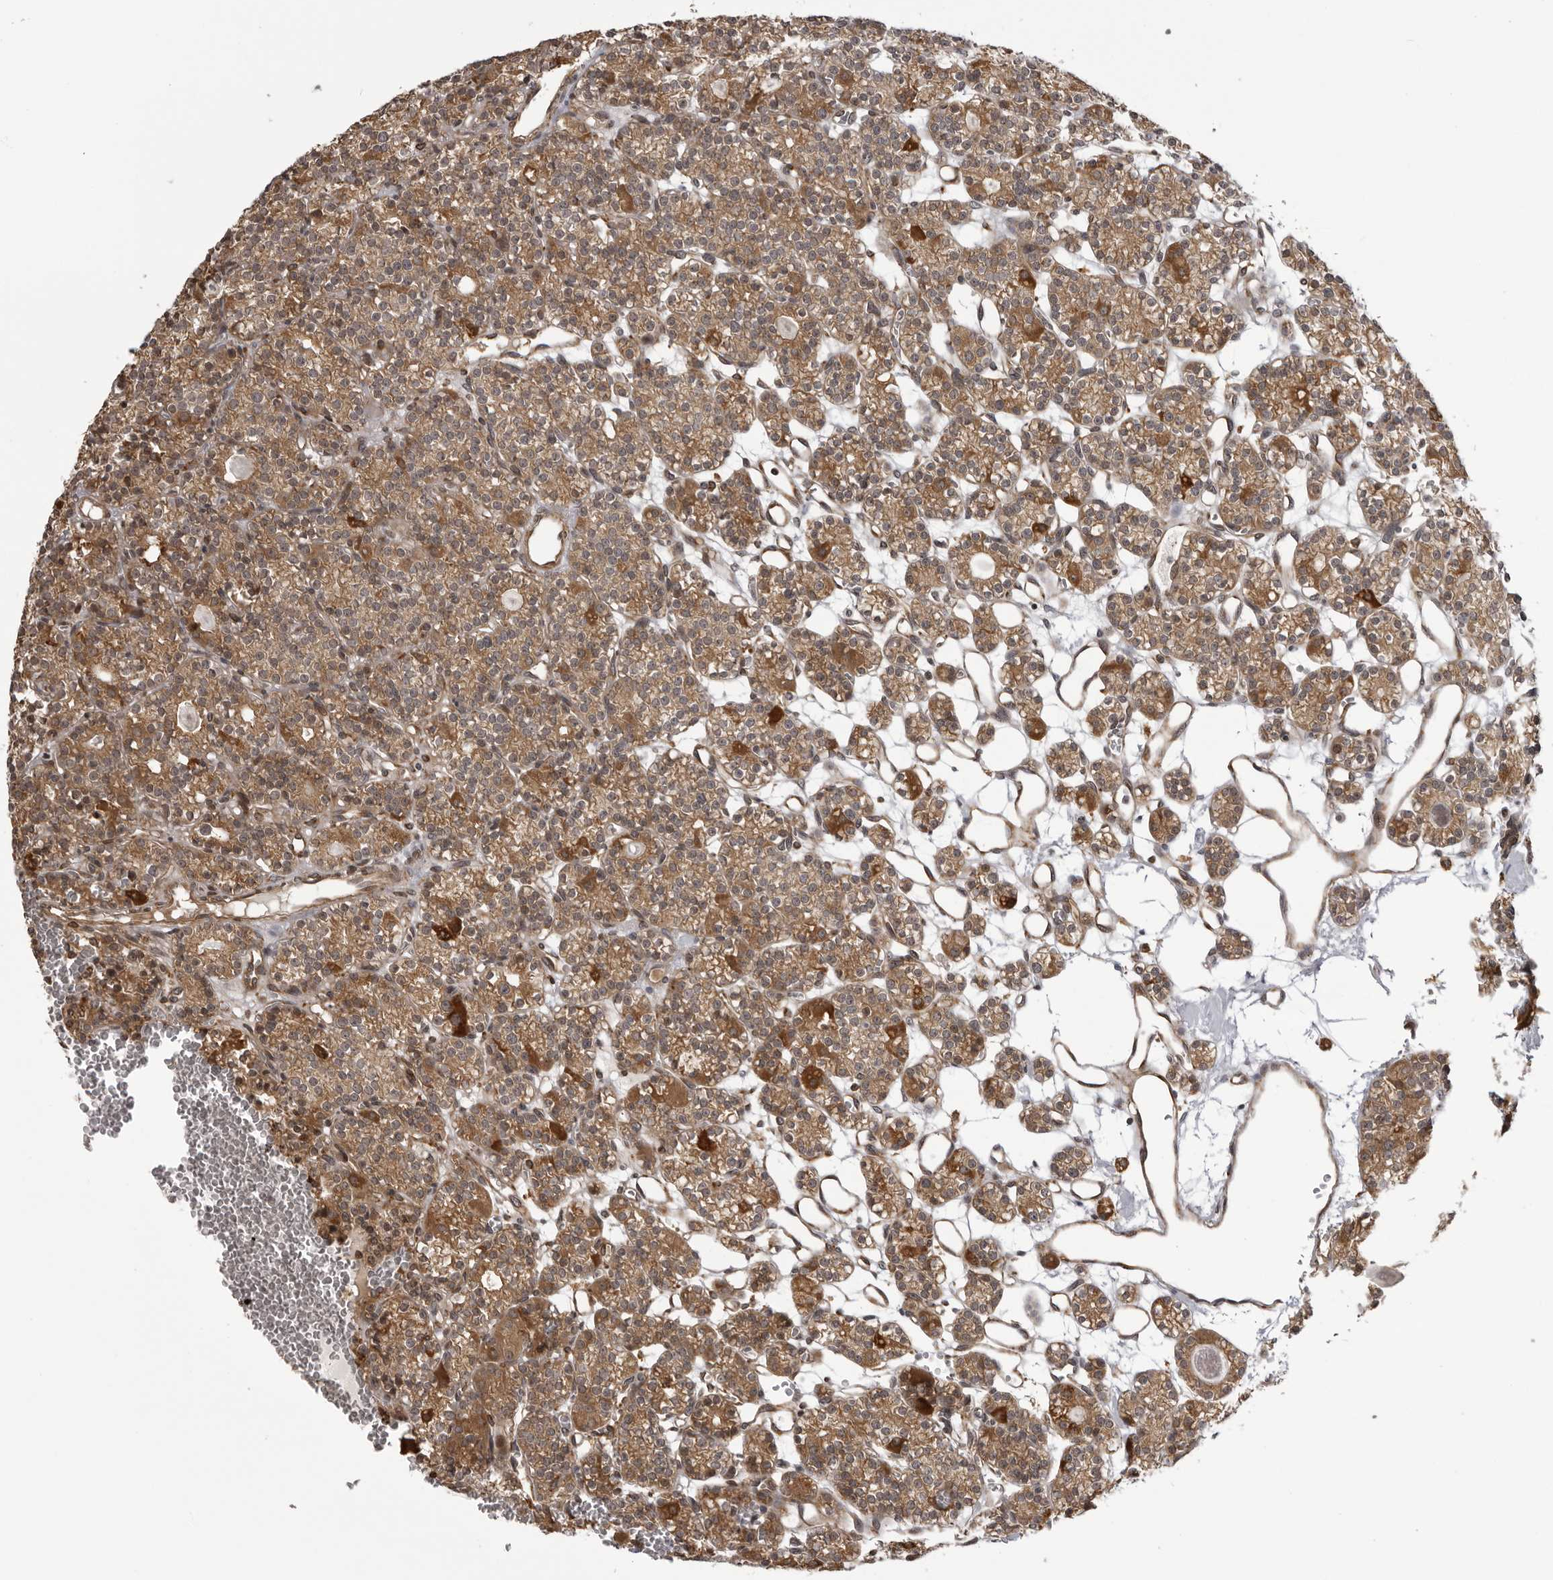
{"staining": {"intensity": "moderate", "quantity": ">75%", "location": "cytoplasmic/membranous"}, "tissue": "parathyroid gland", "cell_type": "Glandular cells", "image_type": "normal", "snomed": [{"axis": "morphology", "description": "Normal tissue, NOS"}, {"axis": "topography", "description": "Parathyroid gland"}], "caption": "Human parathyroid gland stained with a brown dye demonstrates moderate cytoplasmic/membranous positive staining in about >75% of glandular cells.", "gene": "DNAH14", "patient": {"sex": "female", "age": 64}}